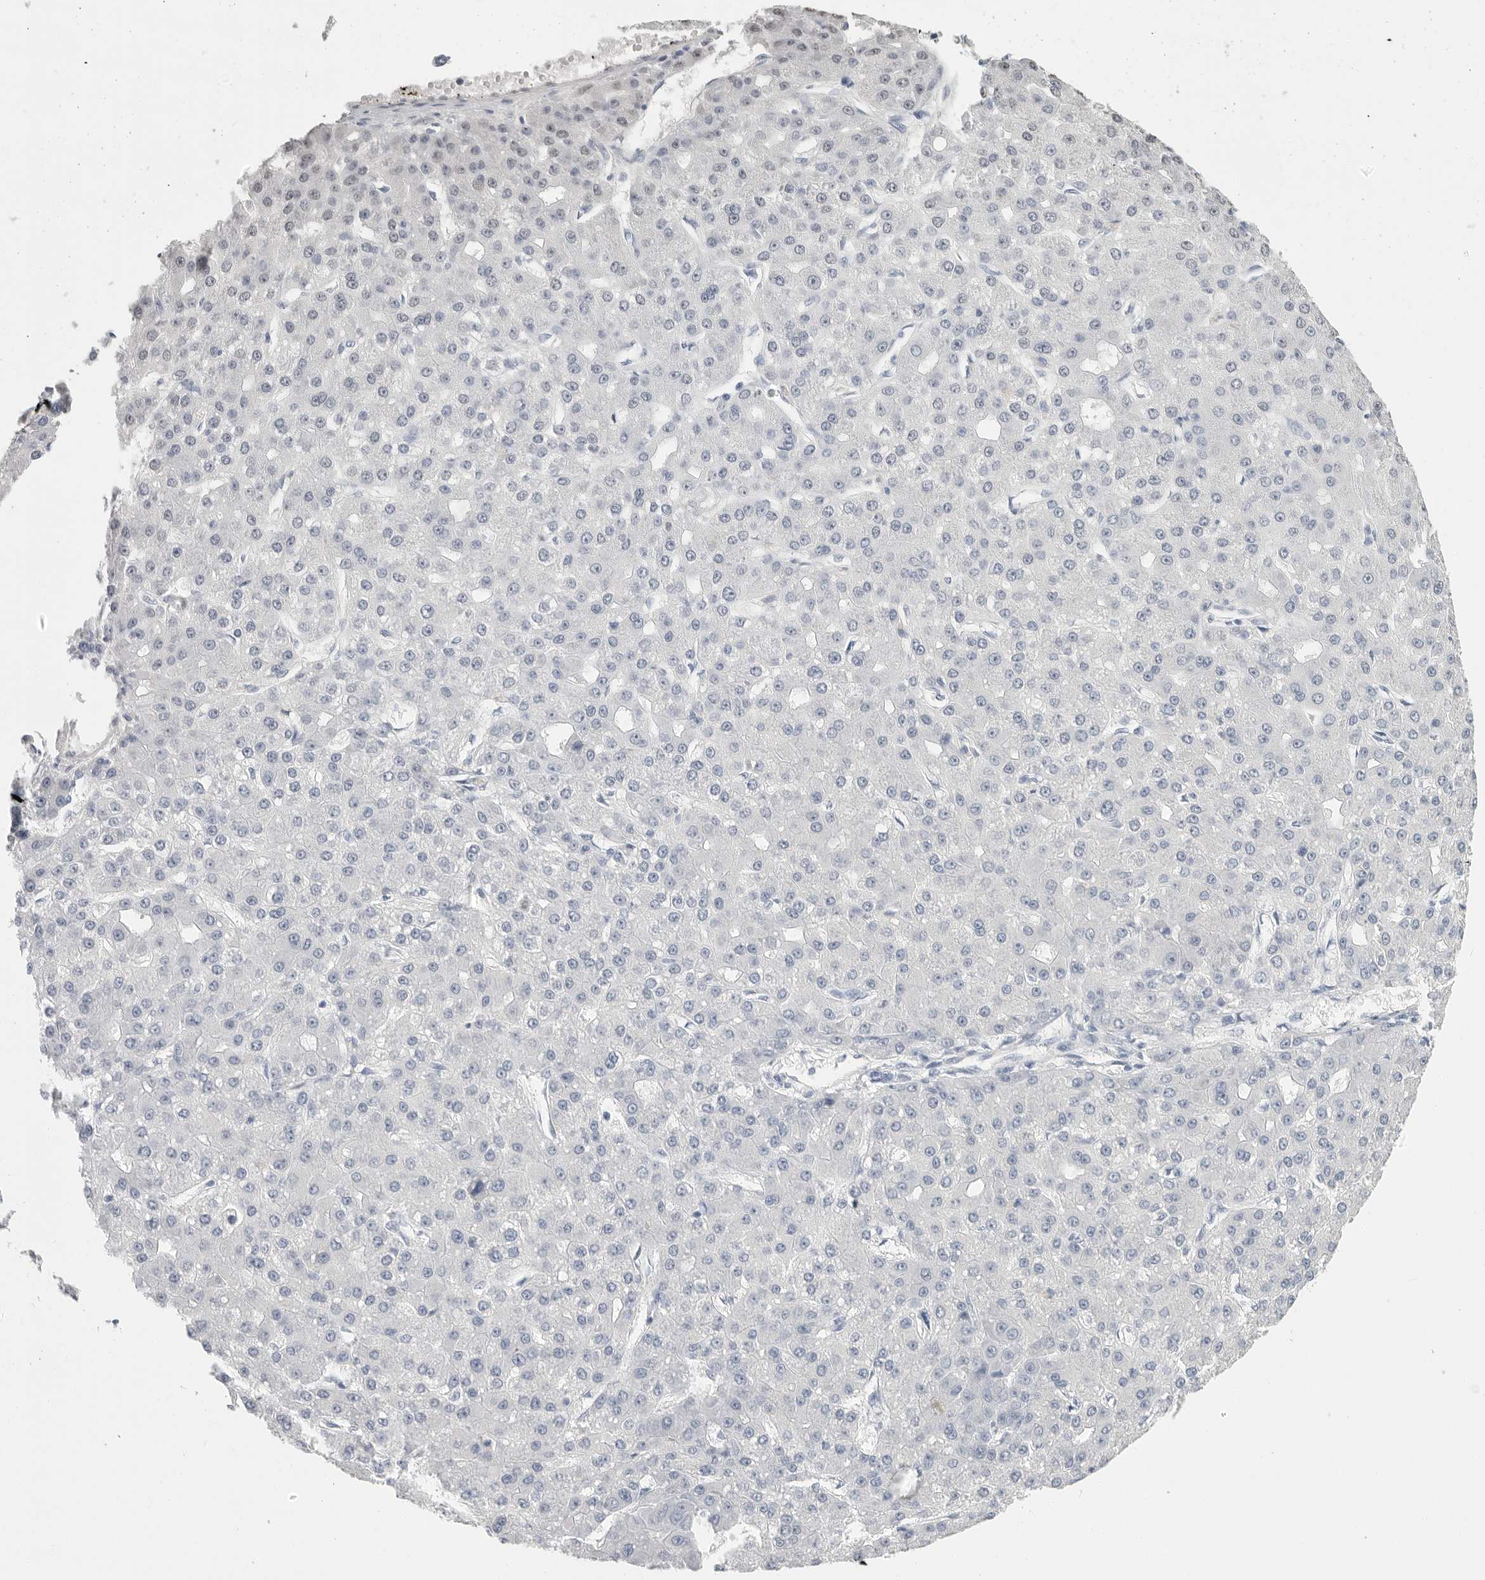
{"staining": {"intensity": "negative", "quantity": "none", "location": "none"}, "tissue": "liver cancer", "cell_type": "Tumor cells", "image_type": "cancer", "snomed": [{"axis": "morphology", "description": "Carcinoma, Hepatocellular, NOS"}, {"axis": "topography", "description": "Liver"}], "caption": "The image displays no significant expression in tumor cells of liver hepatocellular carcinoma.", "gene": "ARHGEF10", "patient": {"sex": "male", "age": 67}}